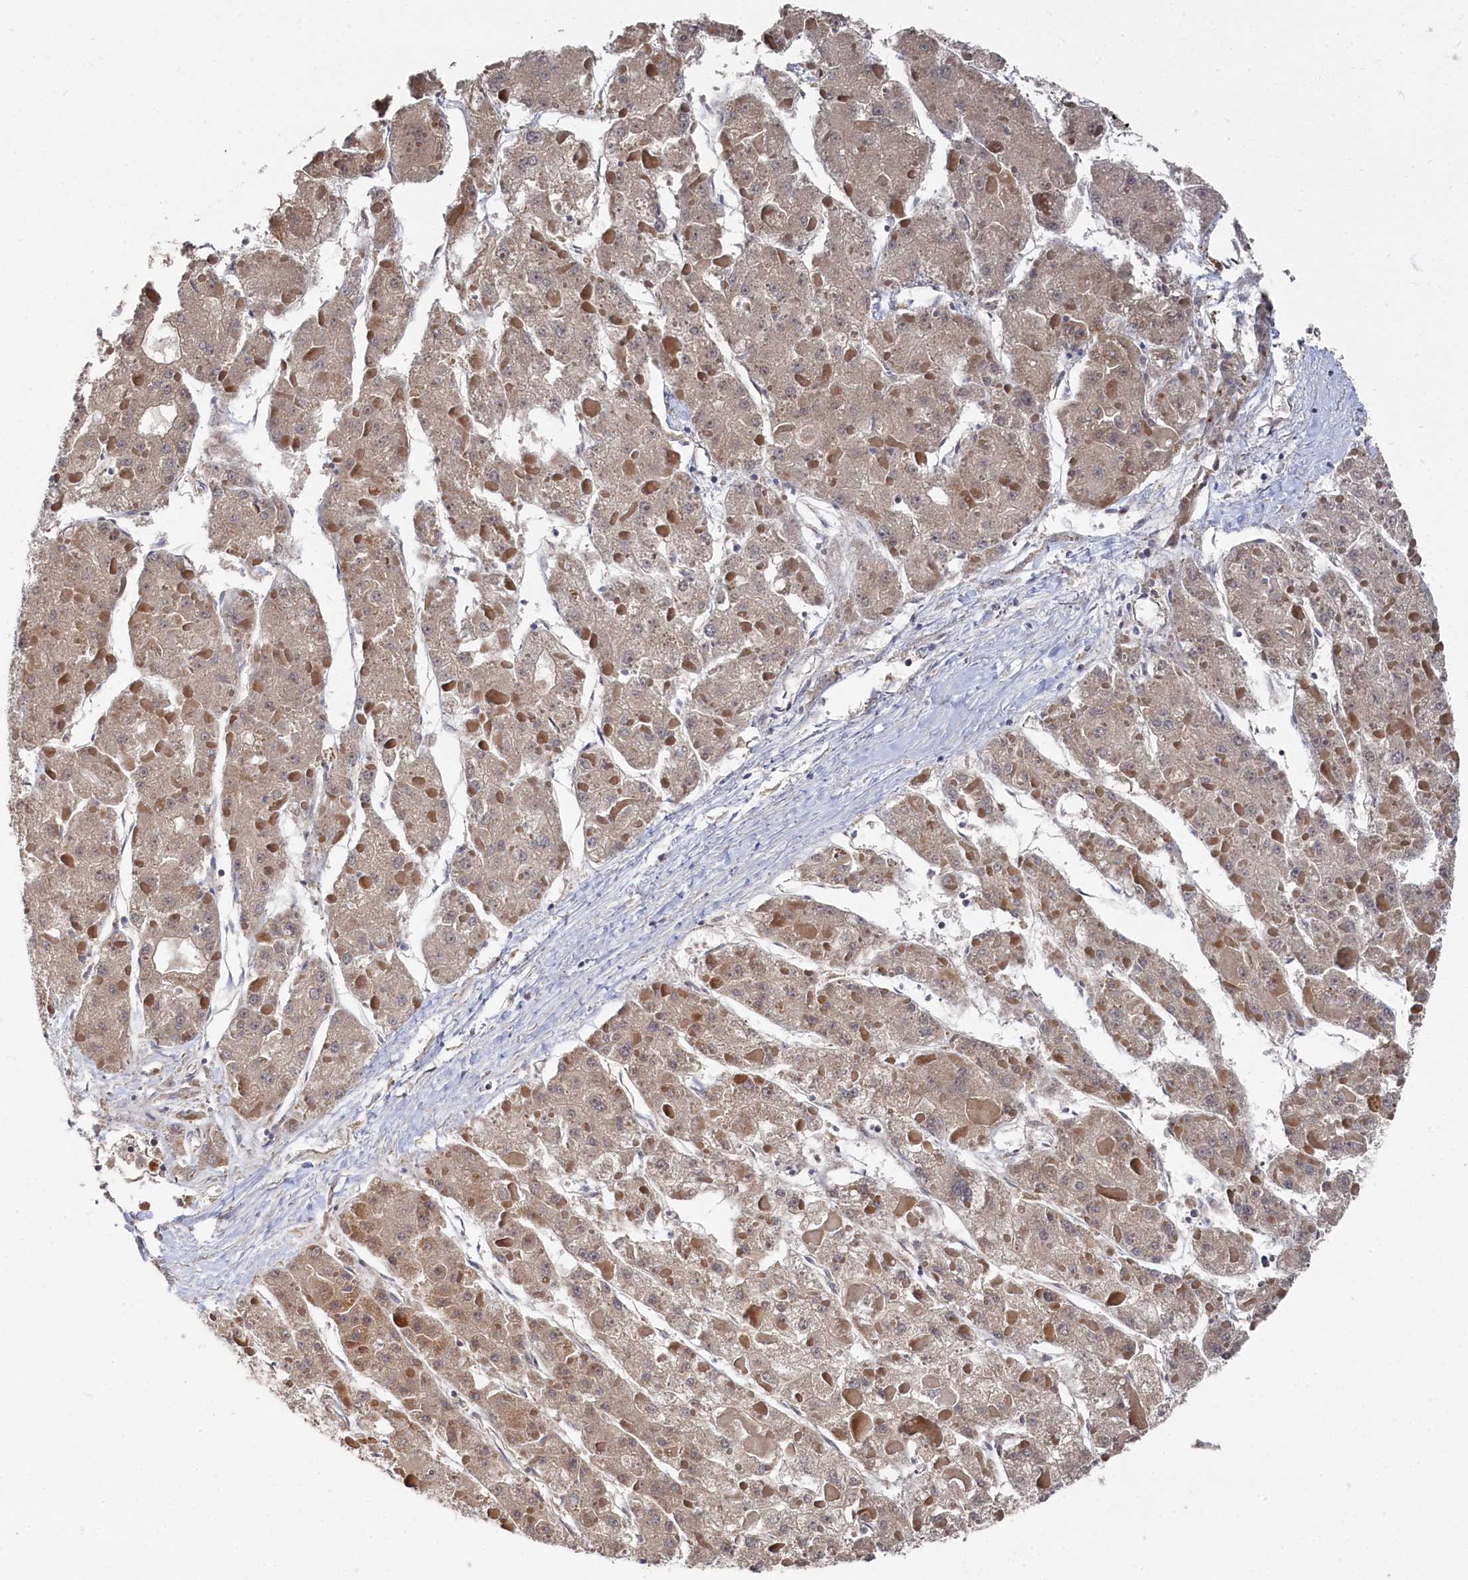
{"staining": {"intensity": "moderate", "quantity": ">75%", "location": "cytoplasmic/membranous,nuclear"}, "tissue": "liver cancer", "cell_type": "Tumor cells", "image_type": "cancer", "snomed": [{"axis": "morphology", "description": "Carcinoma, Hepatocellular, NOS"}, {"axis": "topography", "description": "Liver"}], "caption": "Human liver cancer (hepatocellular carcinoma) stained for a protein (brown) reveals moderate cytoplasmic/membranous and nuclear positive staining in approximately >75% of tumor cells.", "gene": "BUB3", "patient": {"sex": "female", "age": 73}}